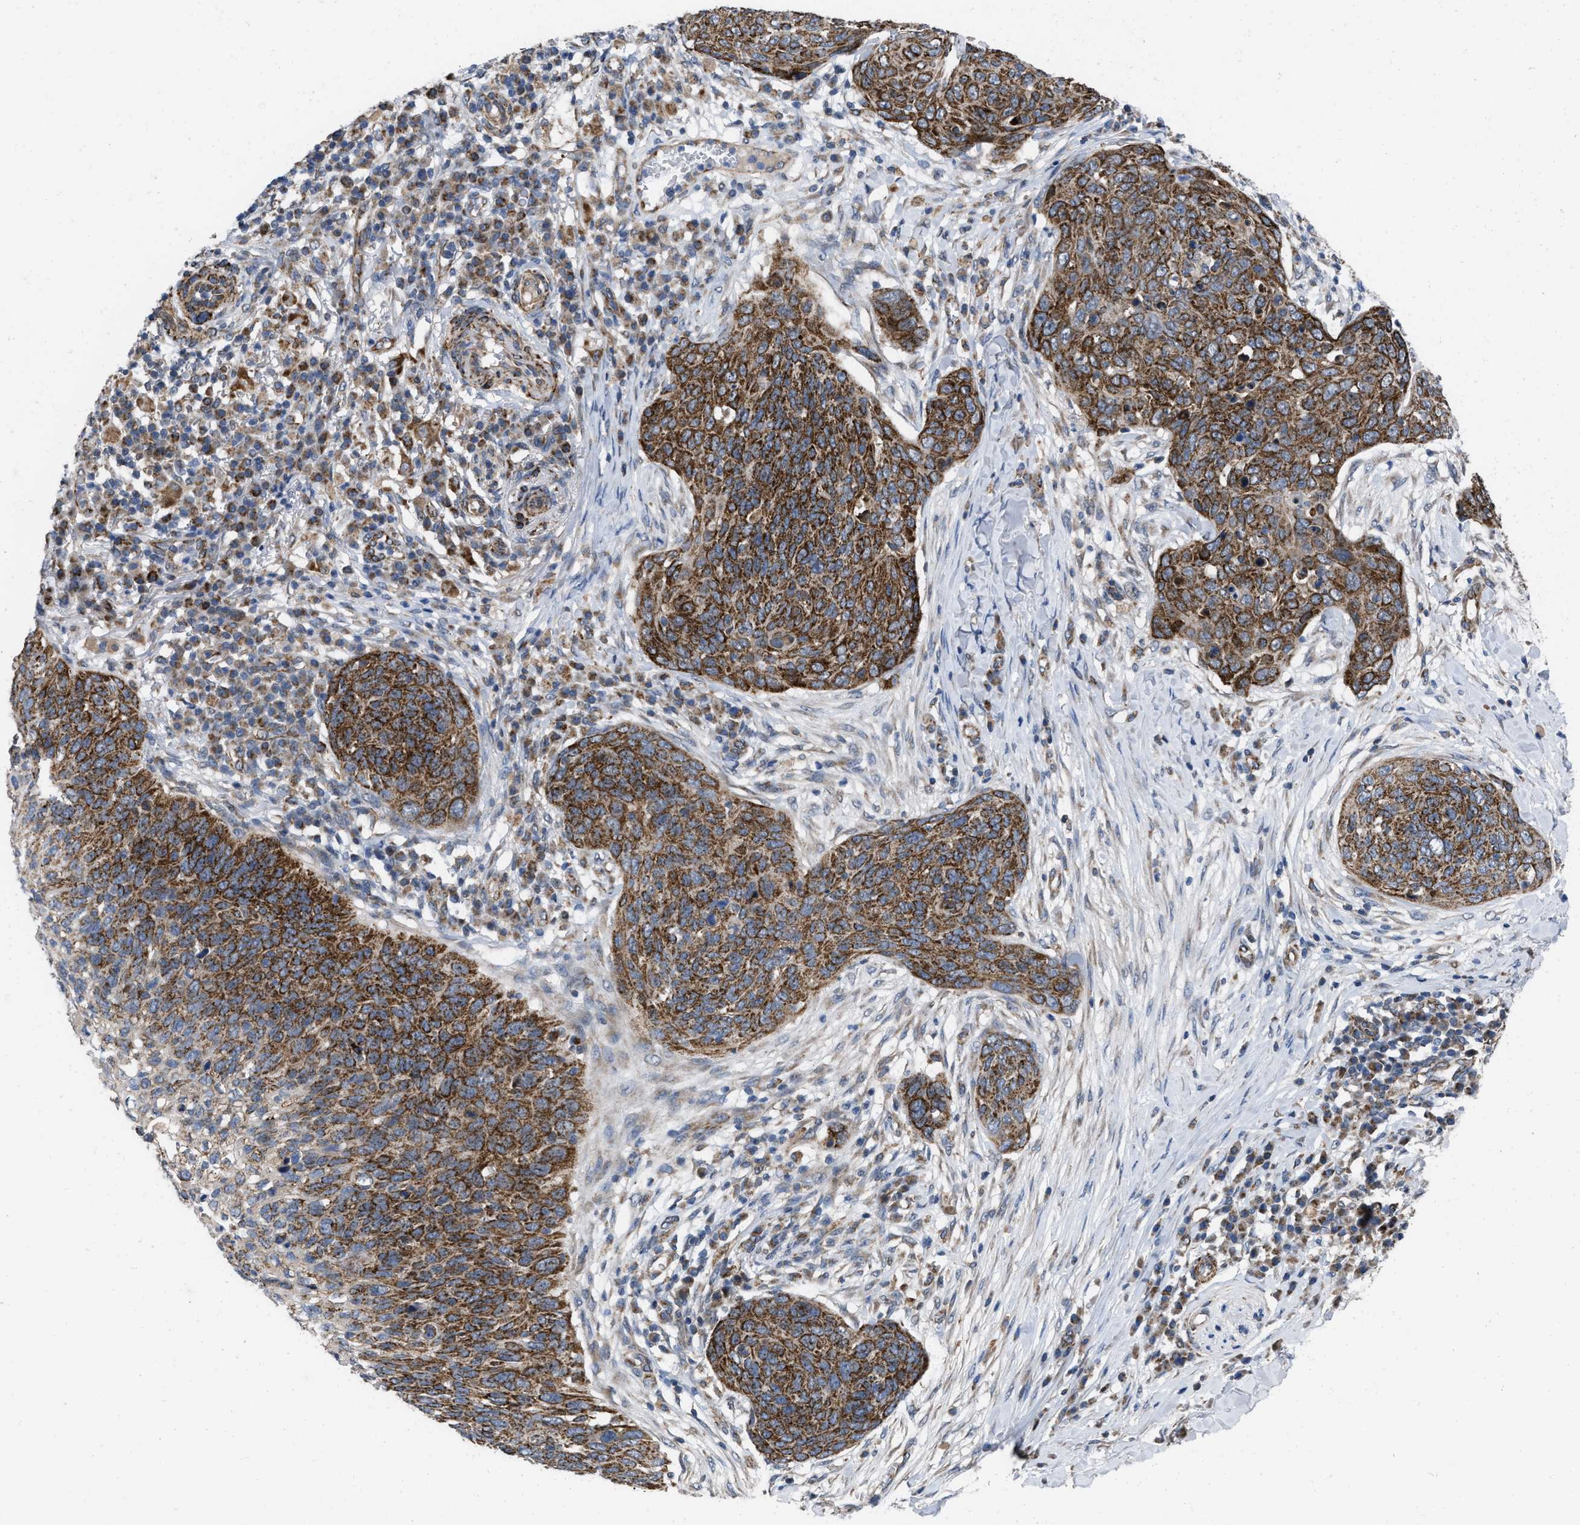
{"staining": {"intensity": "strong", "quantity": ">75%", "location": "cytoplasmic/membranous"}, "tissue": "skin cancer", "cell_type": "Tumor cells", "image_type": "cancer", "snomed": [{"axis": "morphology", "description": "Squamous cell carcinoma in situ, NOS"}, {"axis": "morphology", "description": "Squamous cell carcinoma, NOS"}, {"axis": "topography", "description": "Skin"}], "caption": "IHC staining of skin cancer, which displays high levels of strong cytoplasmic/membranous staining in about >75% of tumor cells indicating strong cytoplasmic/membranous protein staining. The staining was performed using DAB (brown) for protein detection and nuclei were counterstained in hematoxylin (blue).", "gene": "AKAP1", "patient": {"sex": "male", "age": 93}}